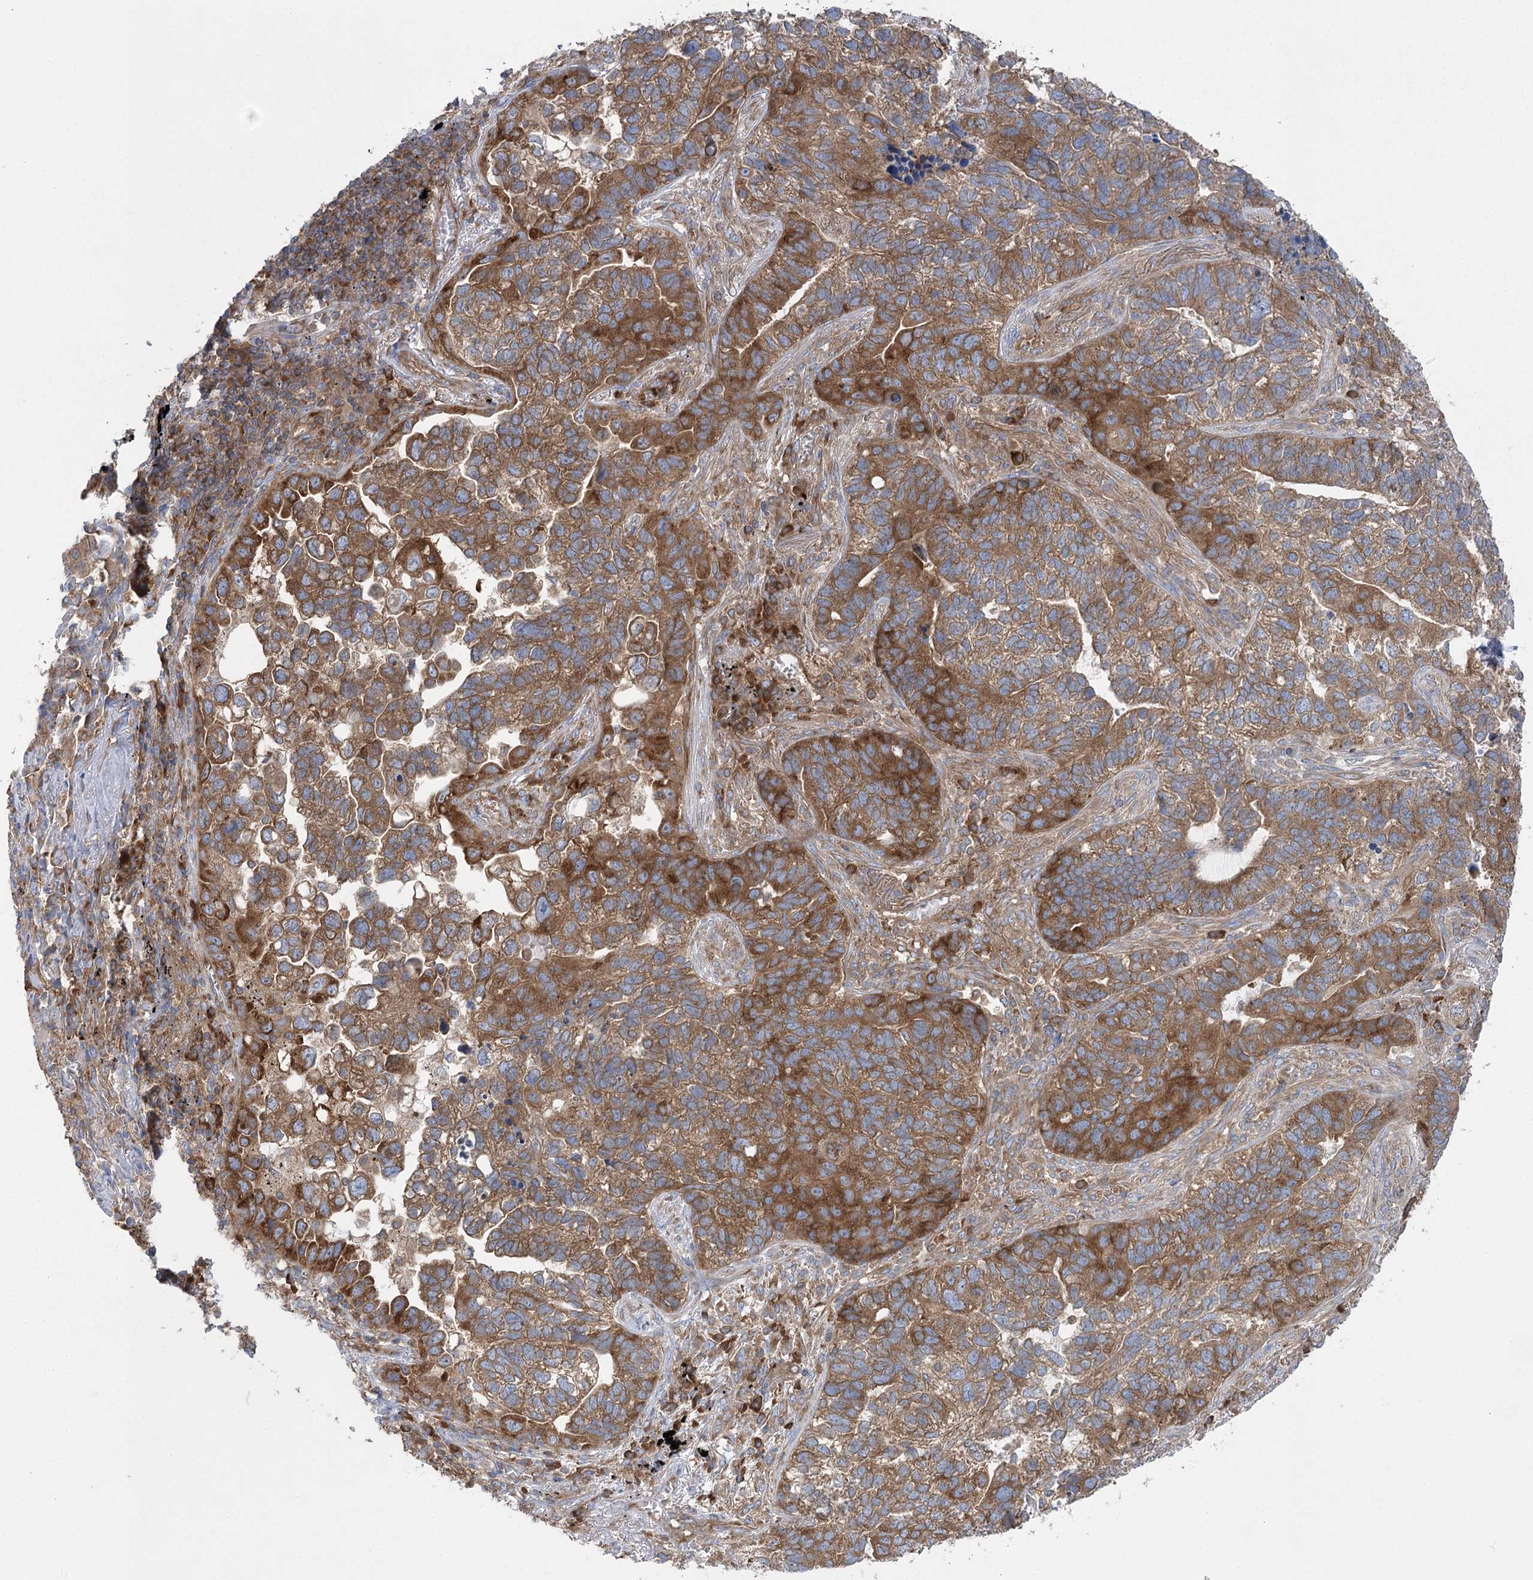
{"staining": {"intensity": "strong", "quantity": ">75%", "location": "cytoplasmic/membranous"}, "tissue": "lung cancer", "cell_type": "Tumor cells", "image_type": "cancer", "snomed": [{"axis": "morphology", "description": "Adenocarcinoma, NOS"}, {"axis": "topography", "description": "Lung"}], "caption": "A high-resolution histopathology image shows IHC staining of lung adenocarcinoma, which displays strong cytoplasmic/membranous expression in about >75% of tumor cells. Nuclei are stained in blue.", "gene": "EIF3A", "patient": {"sex": "male", "age": 67}}